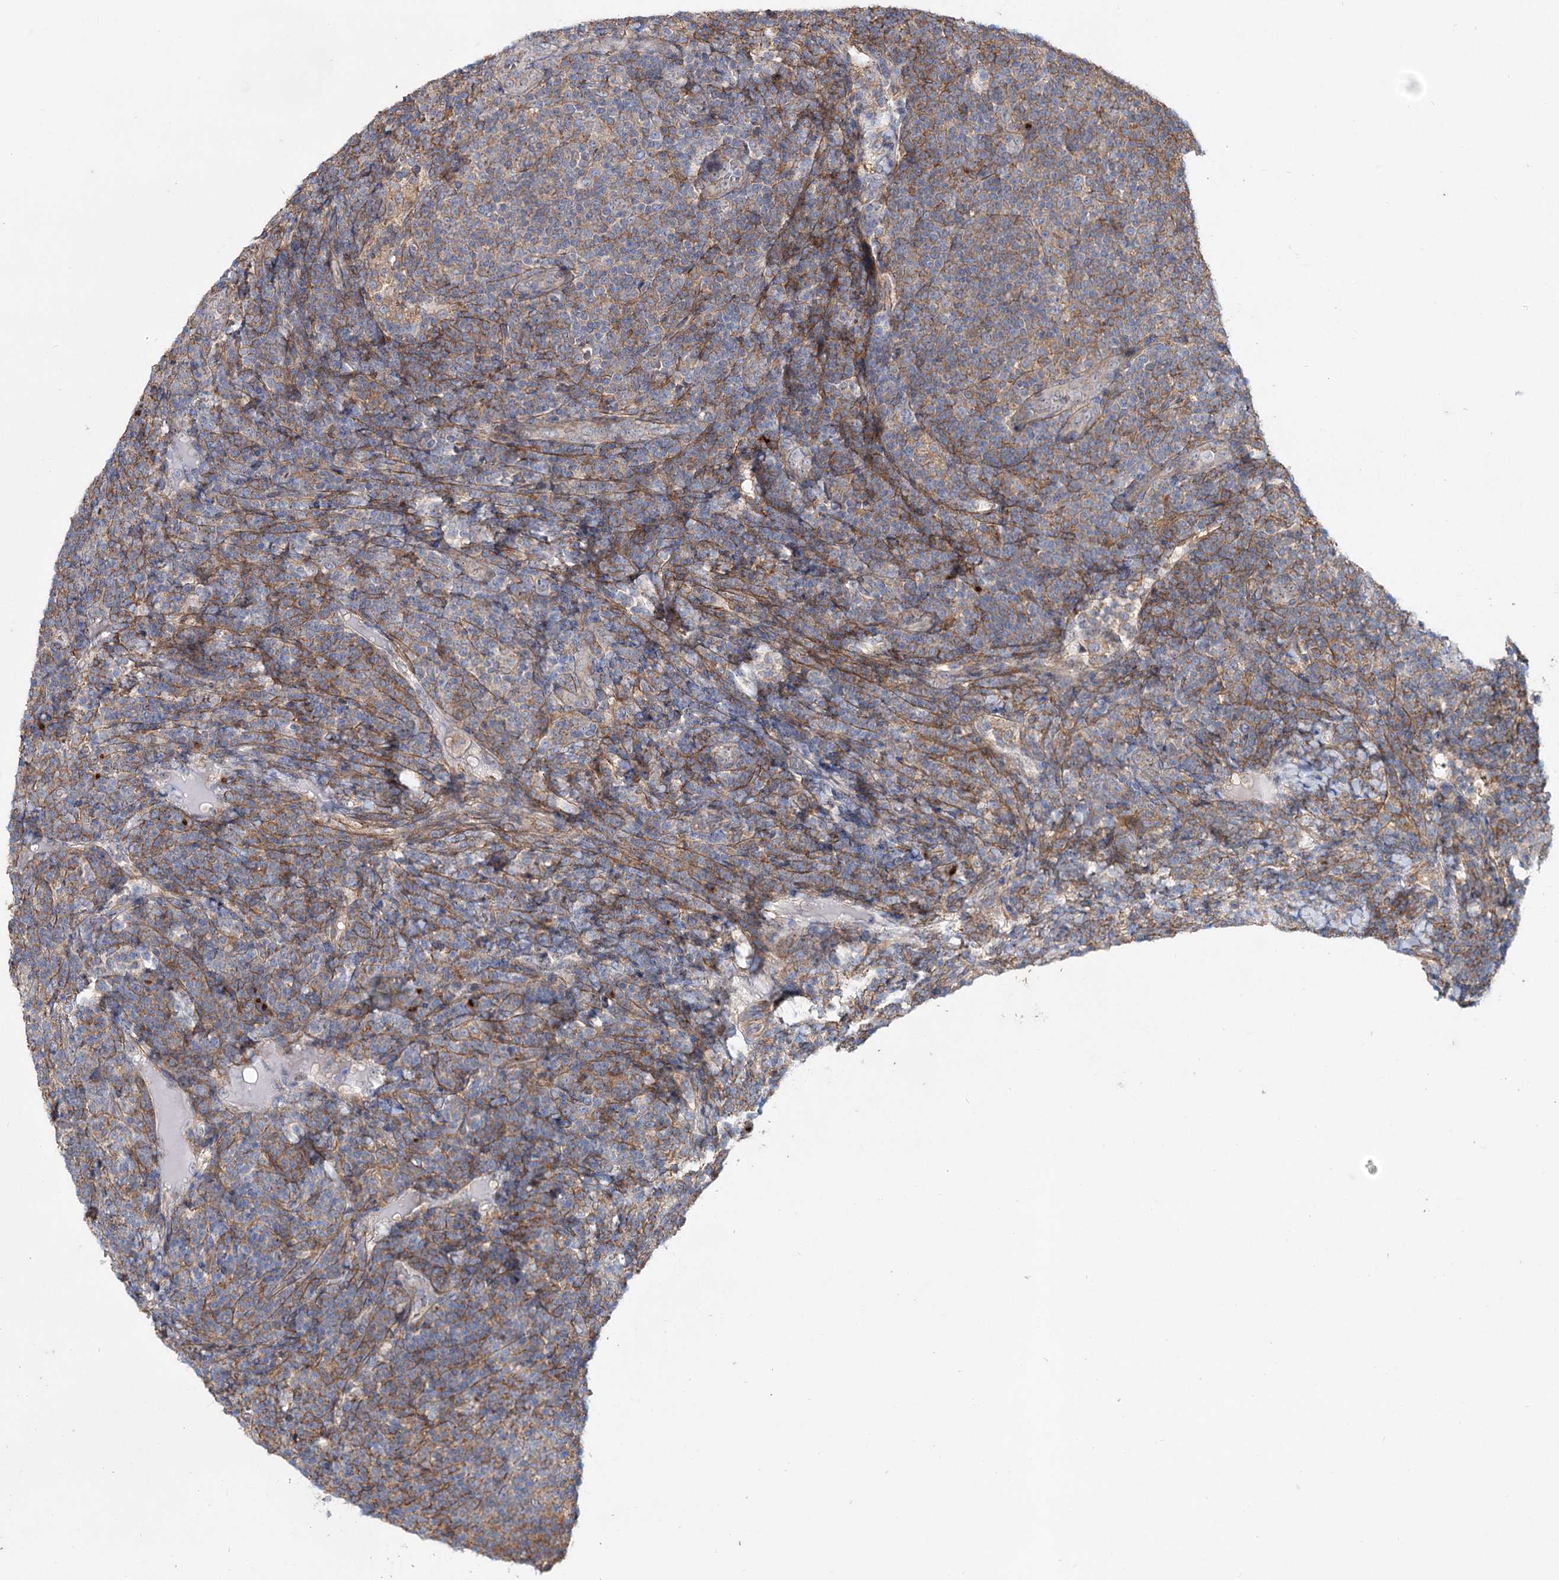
{"staining": {"intensity": "weak", "quantity": "<25%", "location": "cytoplasmic/membranous"}, "tissue": "lymphoma", "cell_type": "Tumor cells", "image_type": "cancer", "snomed": [{"axis": "morphology", "description": "Malignant lymphoma, non-Hodgkin's type, Low grade"}, {"axis": "topography", "description": "Lymph node"}], "caption": "Human lymphoma stained for a protein using IHC shows no staining in tumor cells.", "gene": "SEC24A", "patient": {"sex": "male", "age": 66}}